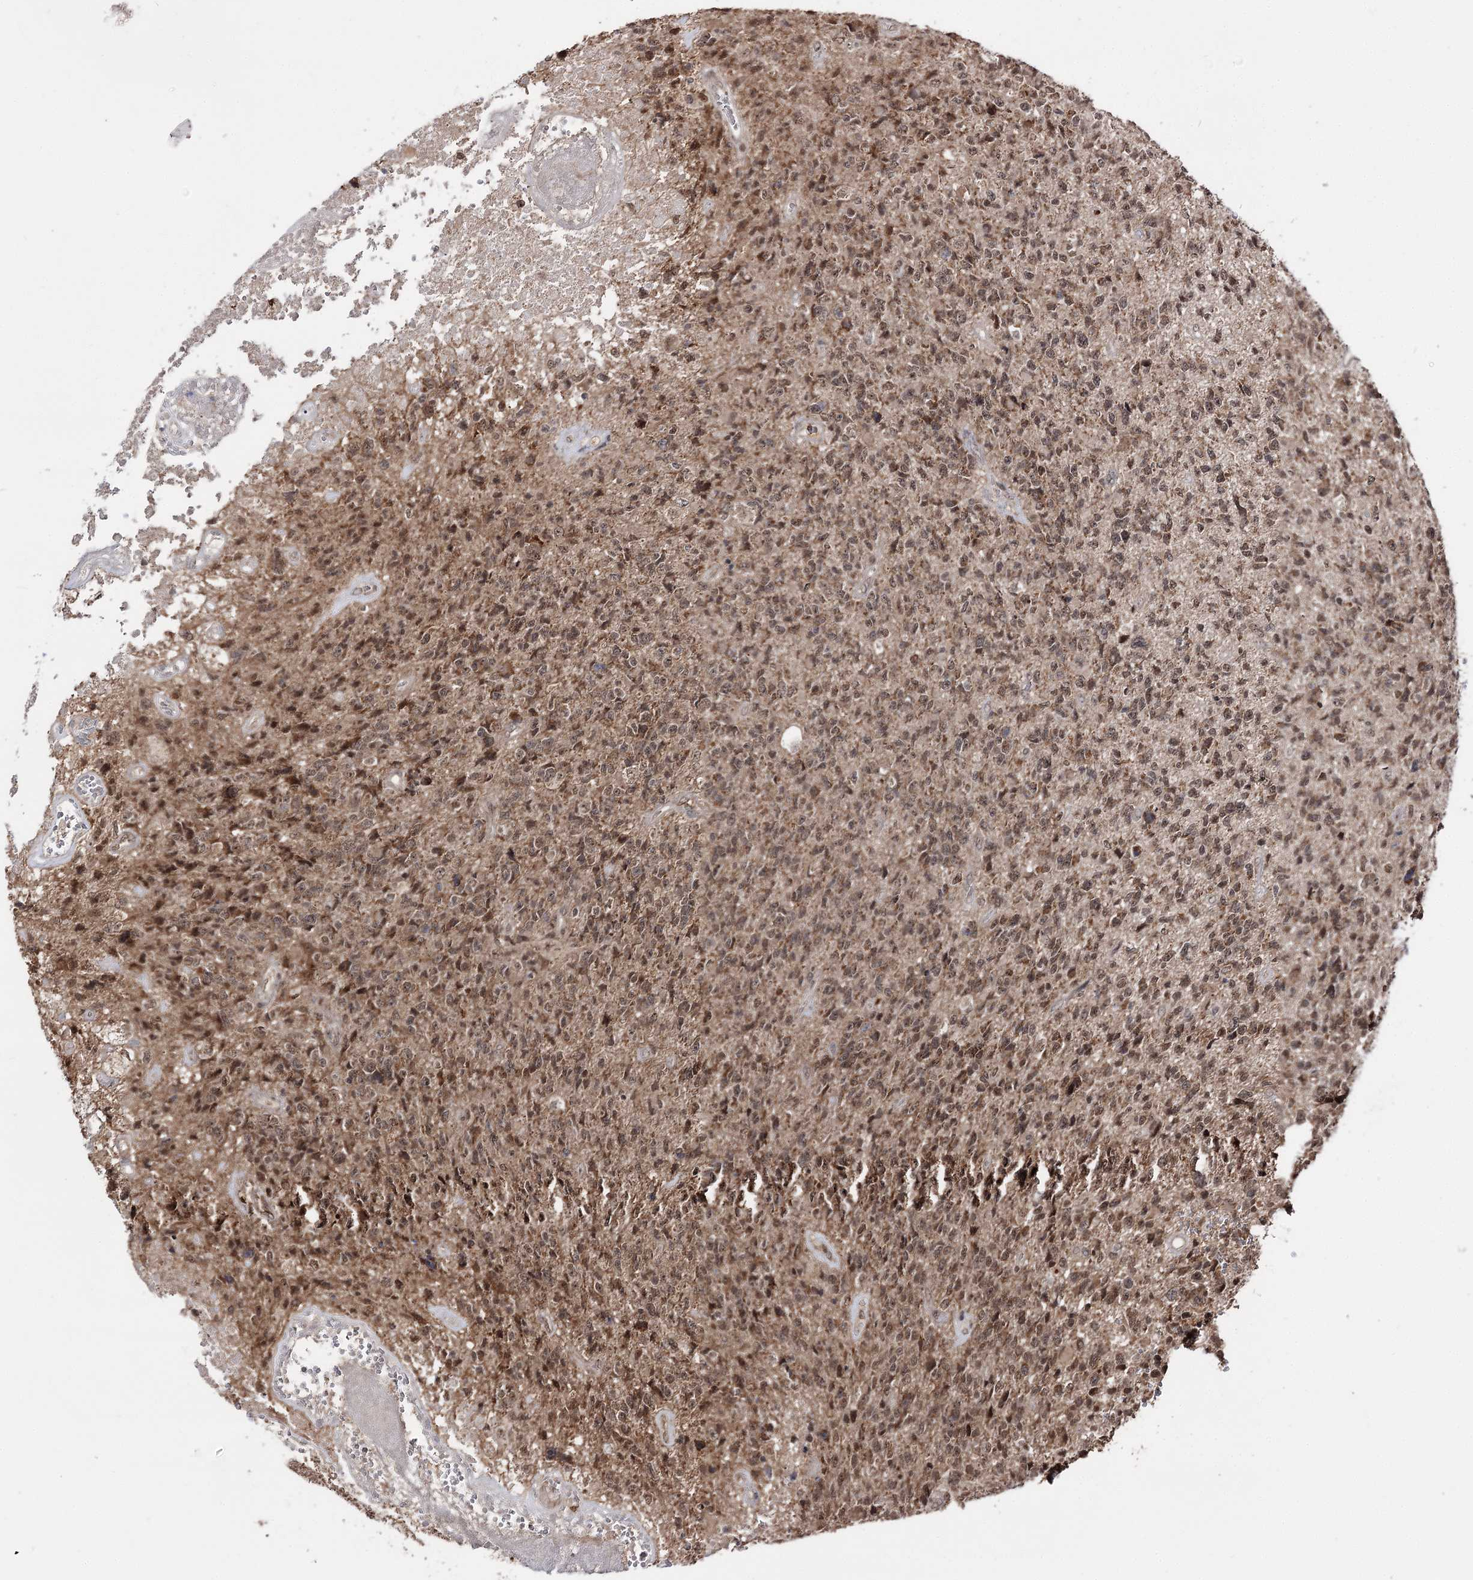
{"staining": {"intensity": "moderate", "quantity": ">75%", "location": "cytoplasmic/membranous,nuclear"}, "tissue": "glioma", "cell_type": "Tumor cells", "image_type": "cancer", "snomed": [{"axis": "morphology", "description": "Glioma, malignant, High grade"}, {"axis": "topography", "description": "Brain"}], "caption": "Immunohistochemical staining of glioma demonstrates moderate cytoplasmic/membranous and nuclear protein expression in approximately >75% of tumor cells.", "gene": "FAM53B", "patient": {"sex": "male", "age": 76}}